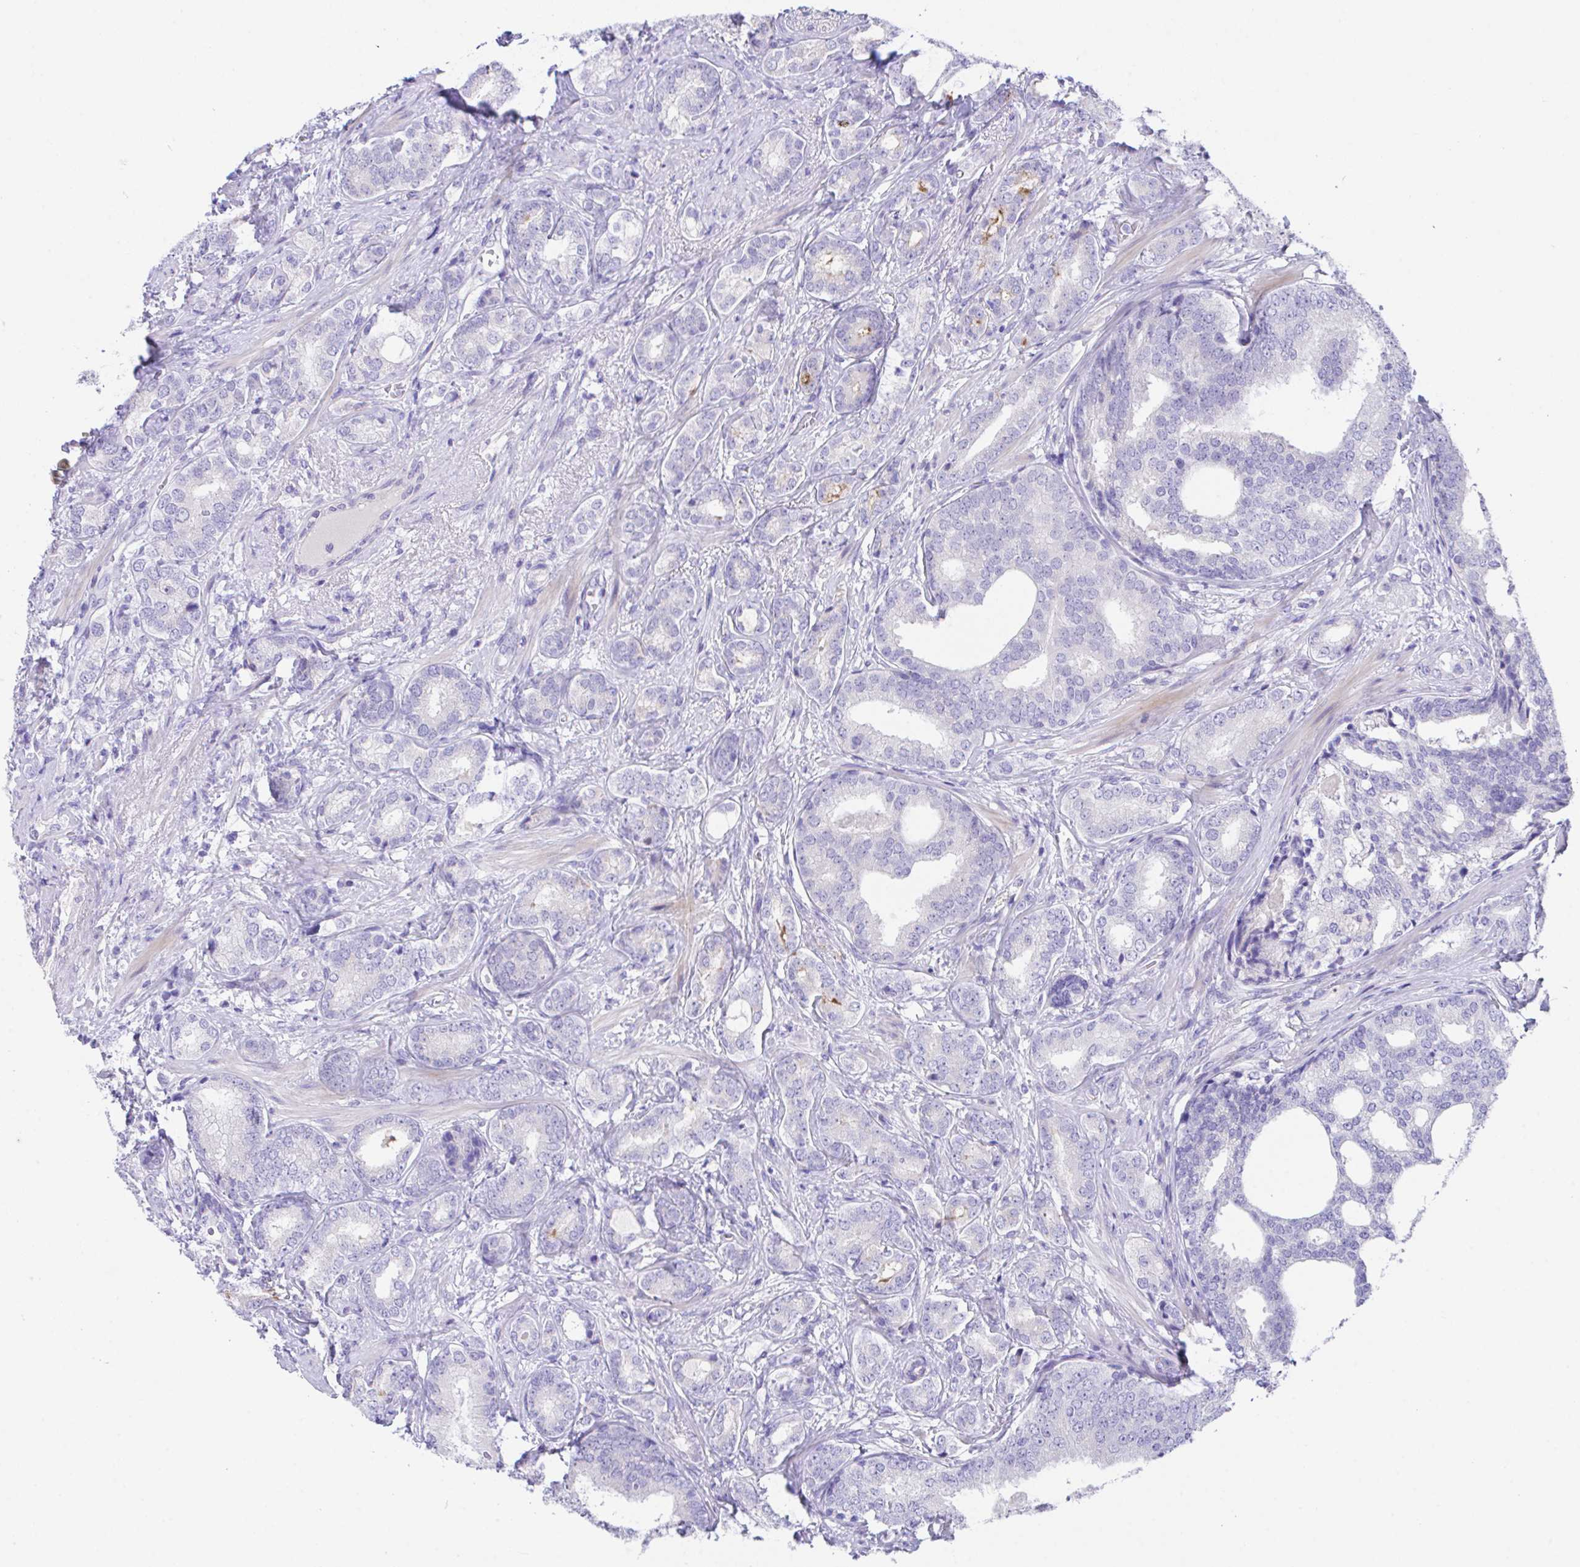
{"staining": {"intensity": "negative", "quantity": "none", "location": "none"}, "tissue": "prostate cancer", "cell_type": "Tumor cells", "image_type": "cancer", "snomed": [{"axis": "morphology", "description": "Adenocarcinoma, High grade"}, {"axis": "topography", "description": "Prostate"}], "caption": "There is no significant expression in tumor cells of adenocarcinoma (high-grade) (prostate).", "gene": "SLC16A6", "patient": {"sex": "male", "age": 62}}